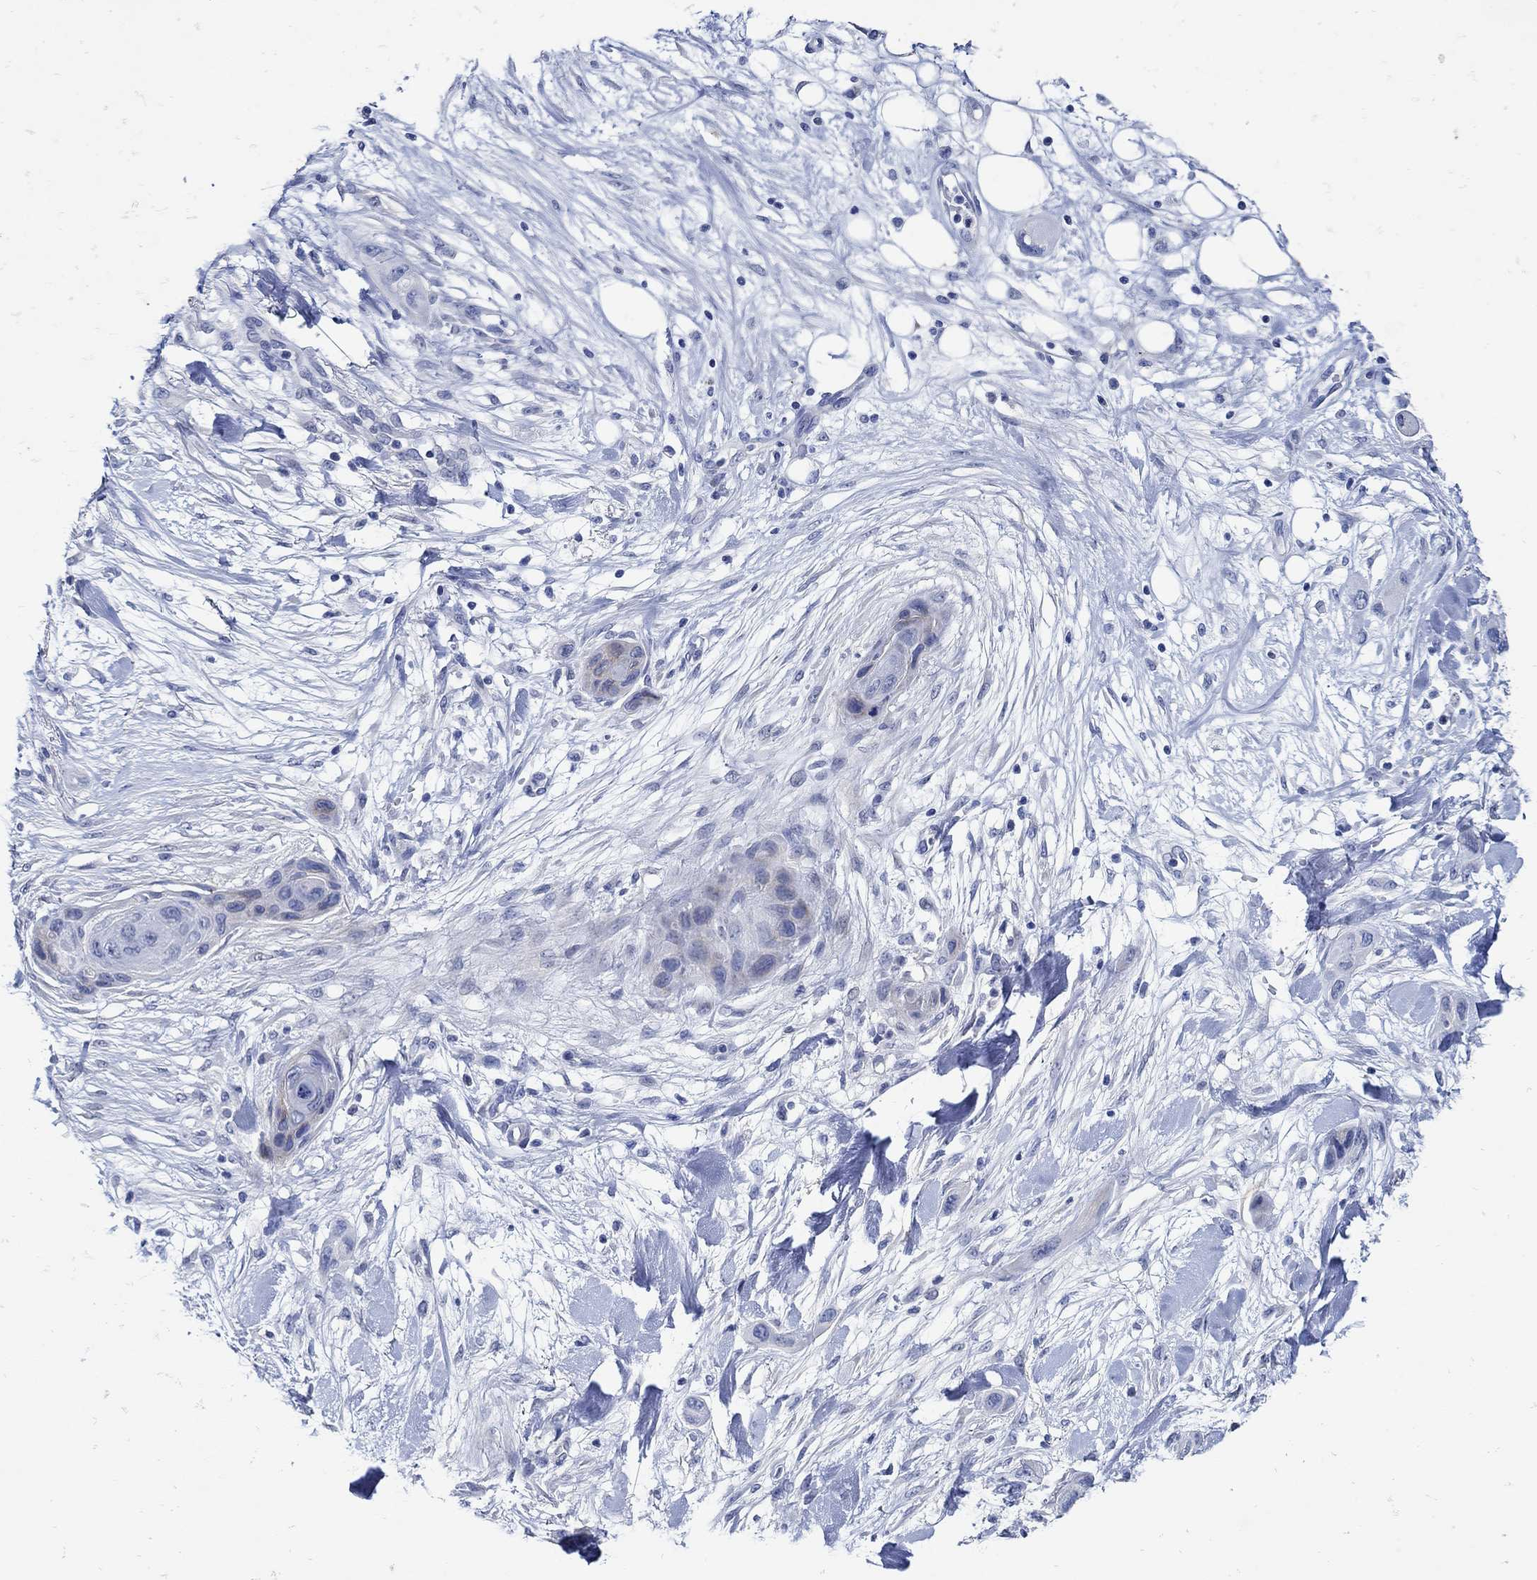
{"staining": {"intensity": "negative", "quantity": "none", "location": "none"}, "tissue": "skin cancer", "cell_type": "Tumor cells", "image_type": "cancer", "snomed": [{"axis": "morphology", "description": "Squamous cell carcinoma, NOS"}, {"axis": "topography", "description": "Skin"}], "caption": "This is a micrograph of IHC staining of skin cancer (squamous cell carcinoma), which shows no staining in tumor cells. (DAB (3,3'-diaminobenzidine) immunohistochemistry (IHC) with hematoxylin counter stain).", "gene": "NOS1", "patient": {"sex": "male", "age": 79}}